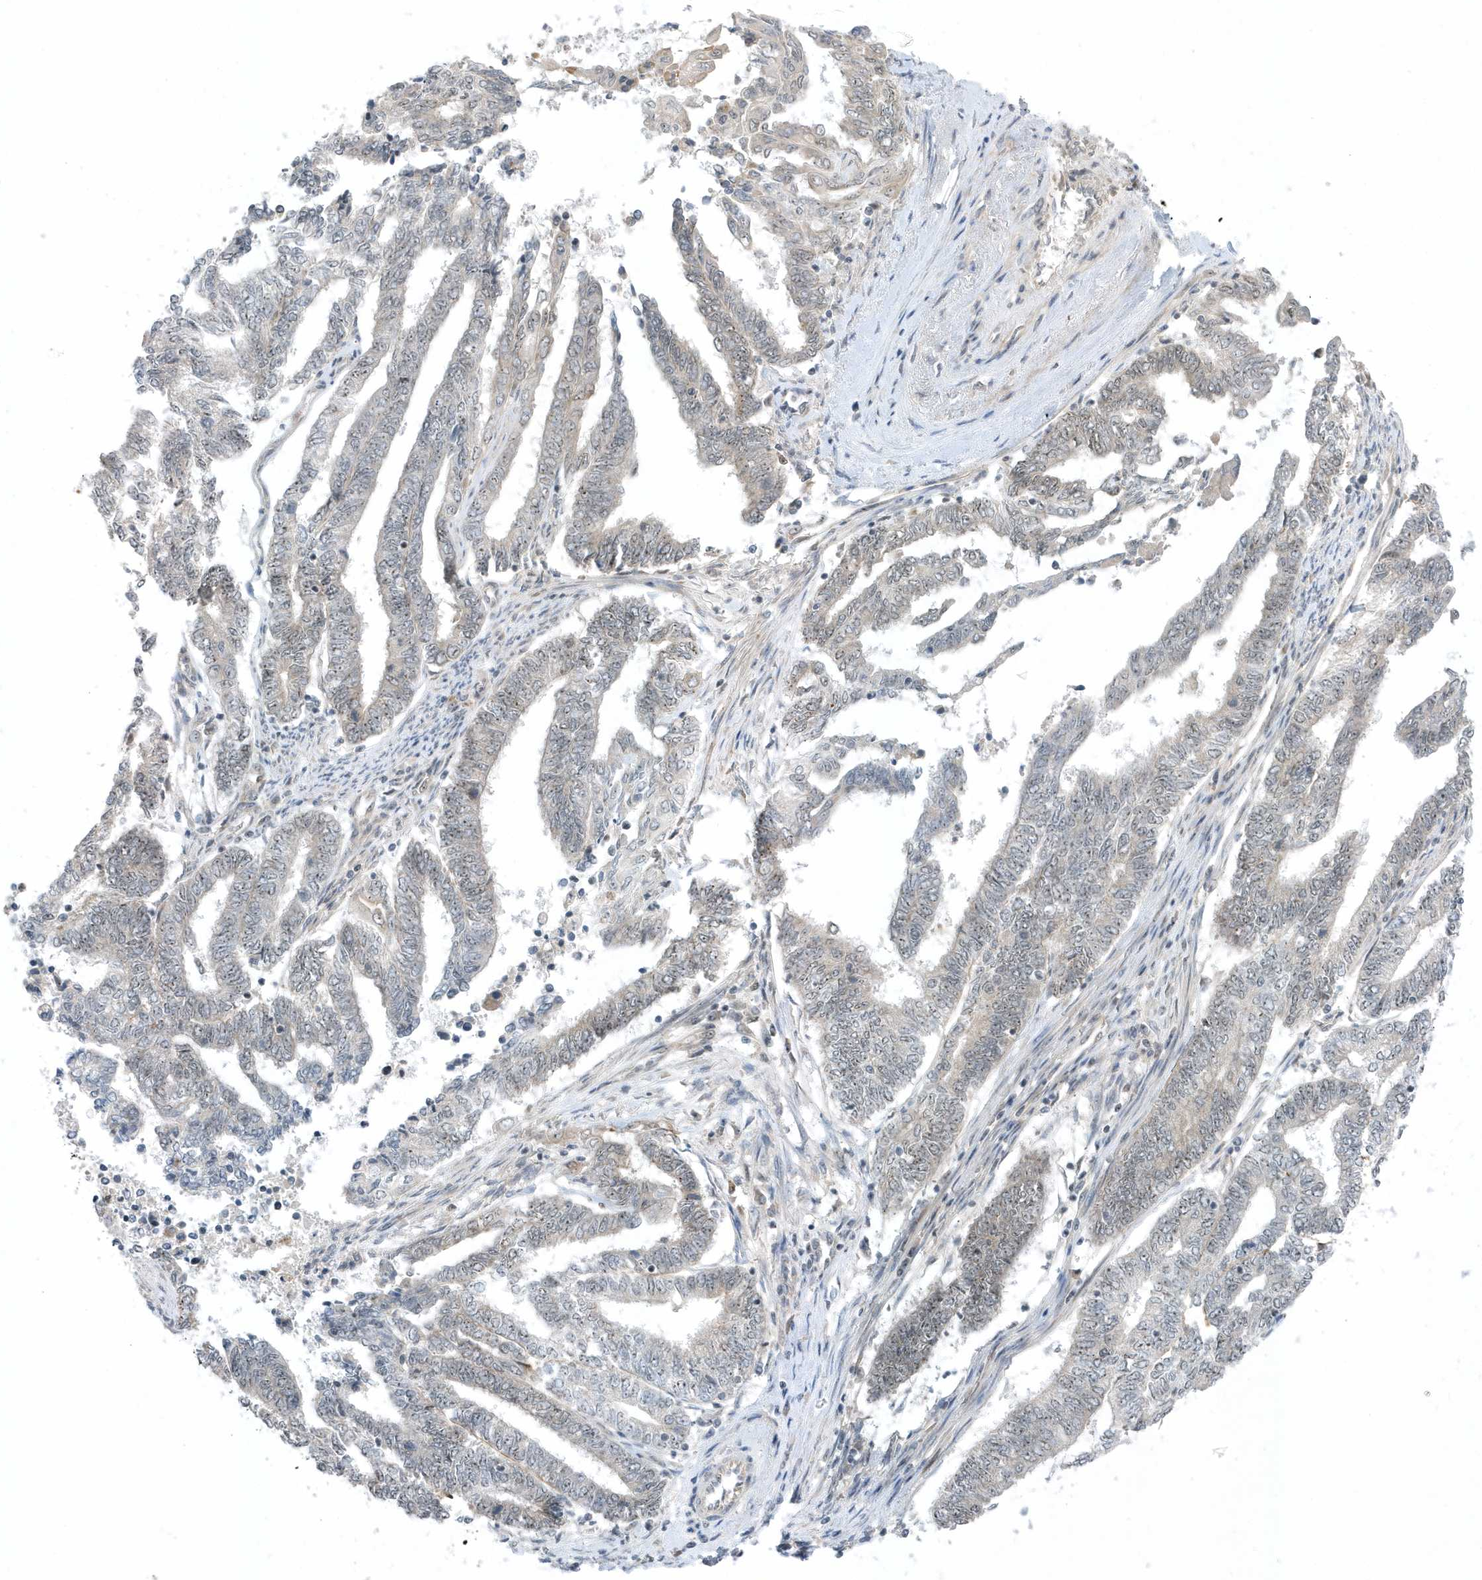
{"staining": {"intensity": "negative", "quantity": "none", "location": "none"}, "tissue": "endometrial cancer", "cell_type": "Tumor cells", "image_type": "cancer", "snomed": [{"axis": "morphology", "description": "Adenocarcinoma, NOS"}, {"axis": "topography", "description": "Uterus"}, {"axis": "topography", "description": "Endometrium"}], "caption": "Endometrial cancer stained for a protein using IHC exhibits no staining tumor cells.", "gene": "ZNF740", "patient": {"sex": "female", "age": 70}}